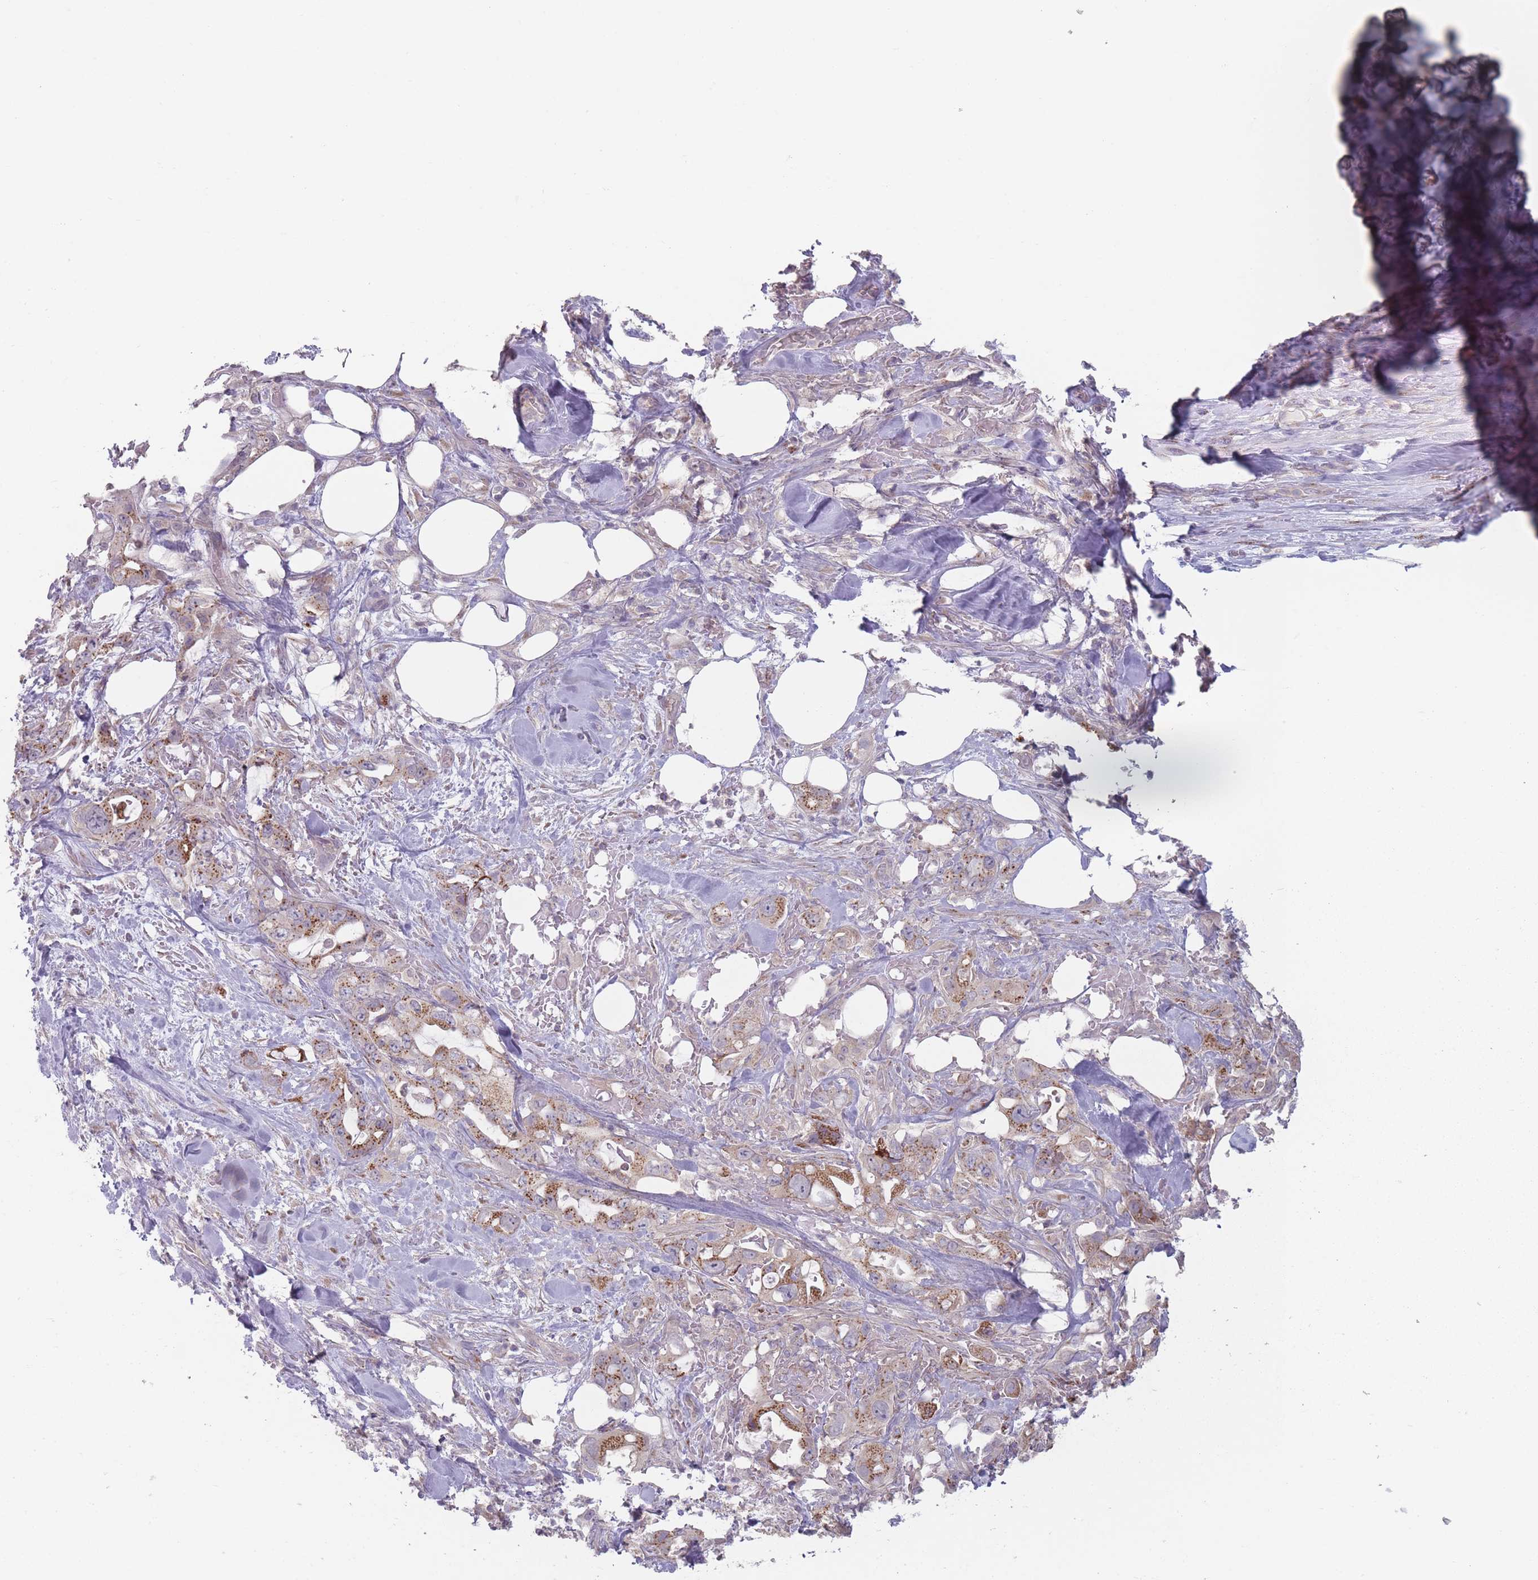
{"staining": {"intensity": "moderate", "quantity": "25%-75%", "location": "cytoplasmic/membranous"}, "tissue": "pancreatic cancer", "cell_type": "Tumor cells", "image_type": "cancer", "snomed": [{"axis": "morphology", "description": "Adenocarcinoma, NOS"}, {"axis": "topography", "description": "Pancreas"}], "caption": "A brown stain labels moderate cytoplasmic/membranous staining of a protein in human pancreatic cancer tumor cells.", "gene": "AKAIN1", "patient": {"sex": "female", "age": 61}}